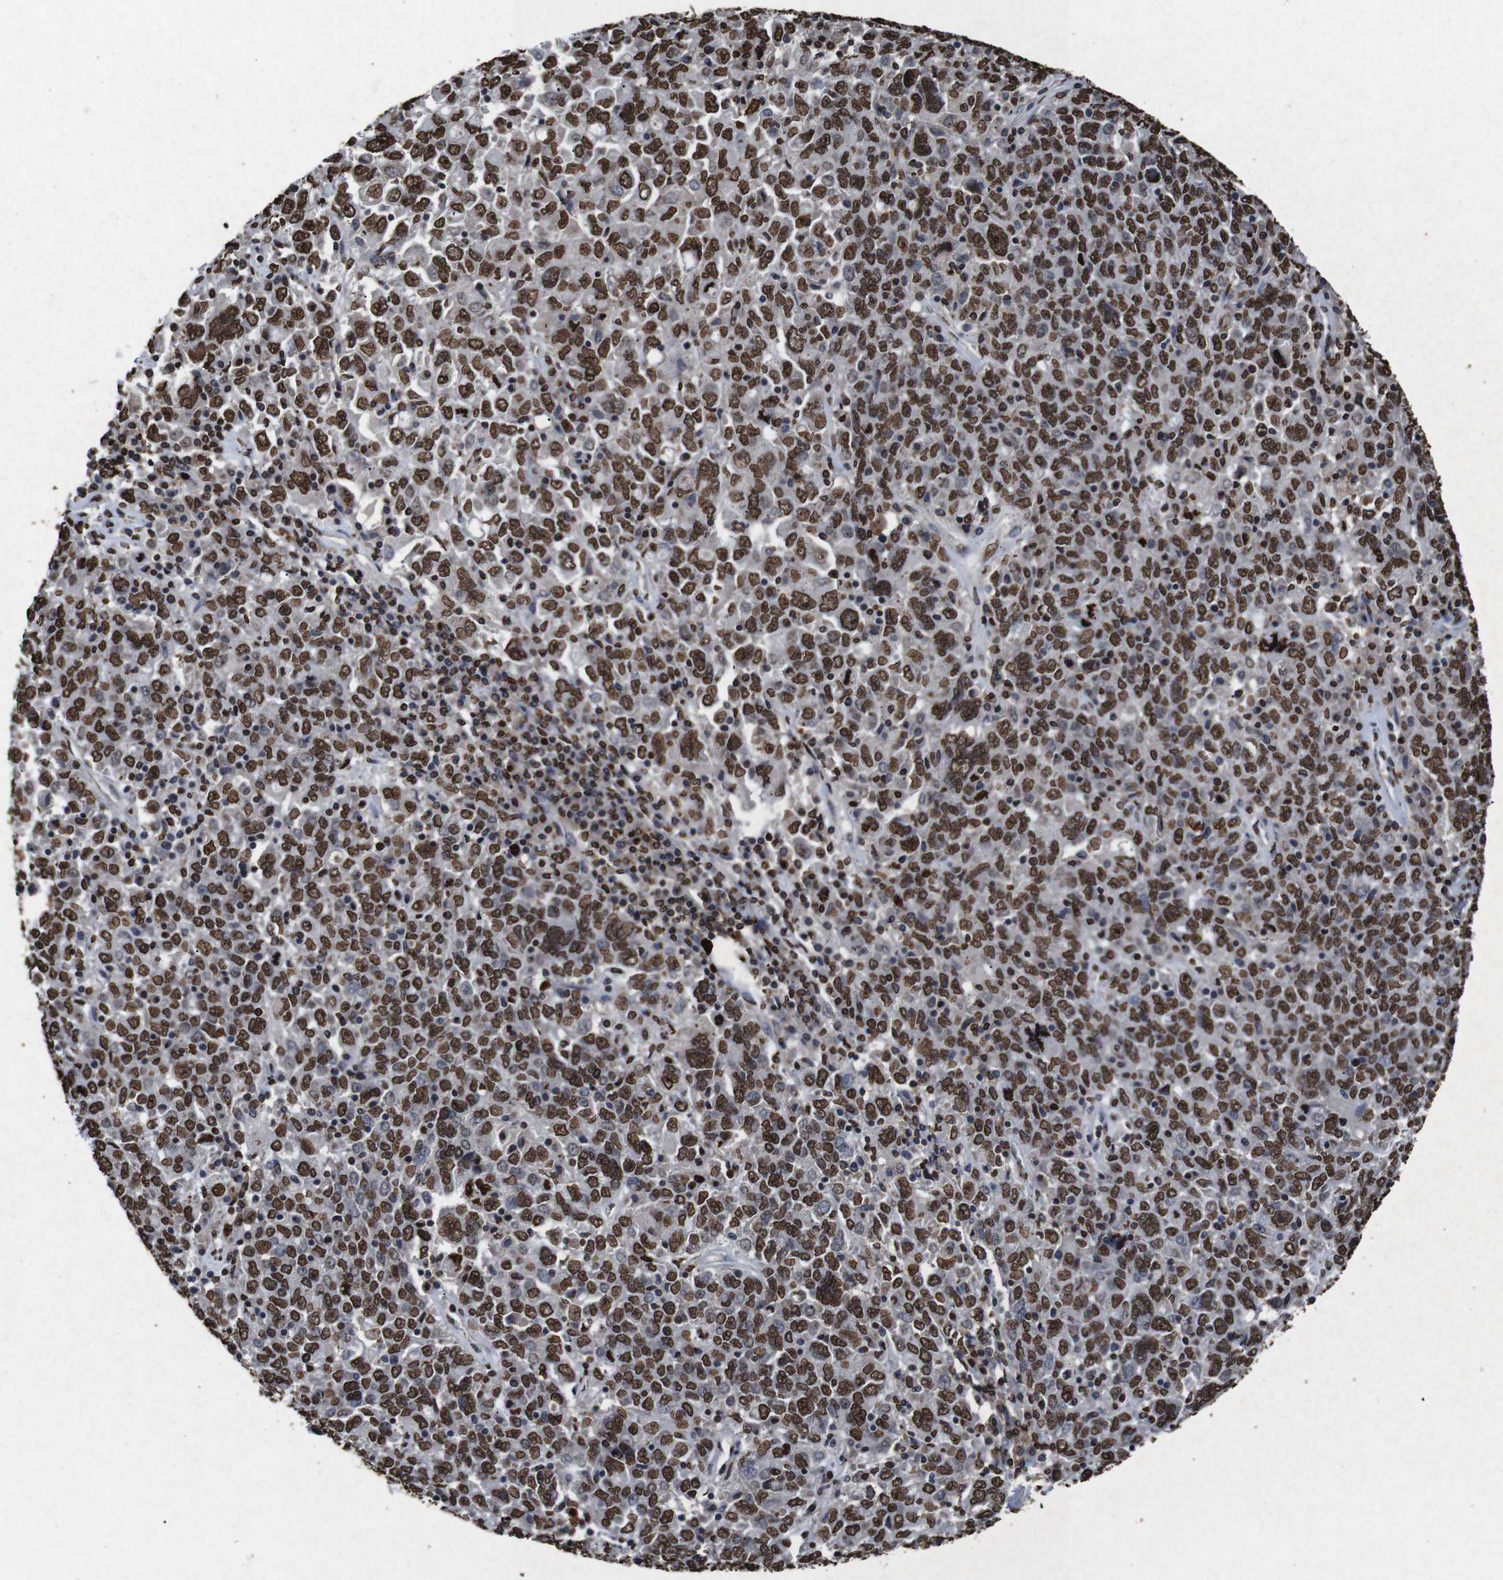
{"staining": {"intensity": "strong", "quantity": ">75%", "location": "nuclear"}, "tissue": "ovarian cancer", "cell_type": "Tumor cells", "image_type": "cancer", "snomed": [{"axis": "morphology", "description": "Carcinoma, endometroid"}, {"axis": "topography", "description": "Ovary"}], "caption": "Human ovarian cancer (endometroid carcinoma) stained for a protein (brown) exhibits strong nuclear positive positivity in approximately >75% of tumor cells.", "gene": "MDM2", "patient": {"sex": "female", "age": 62}}